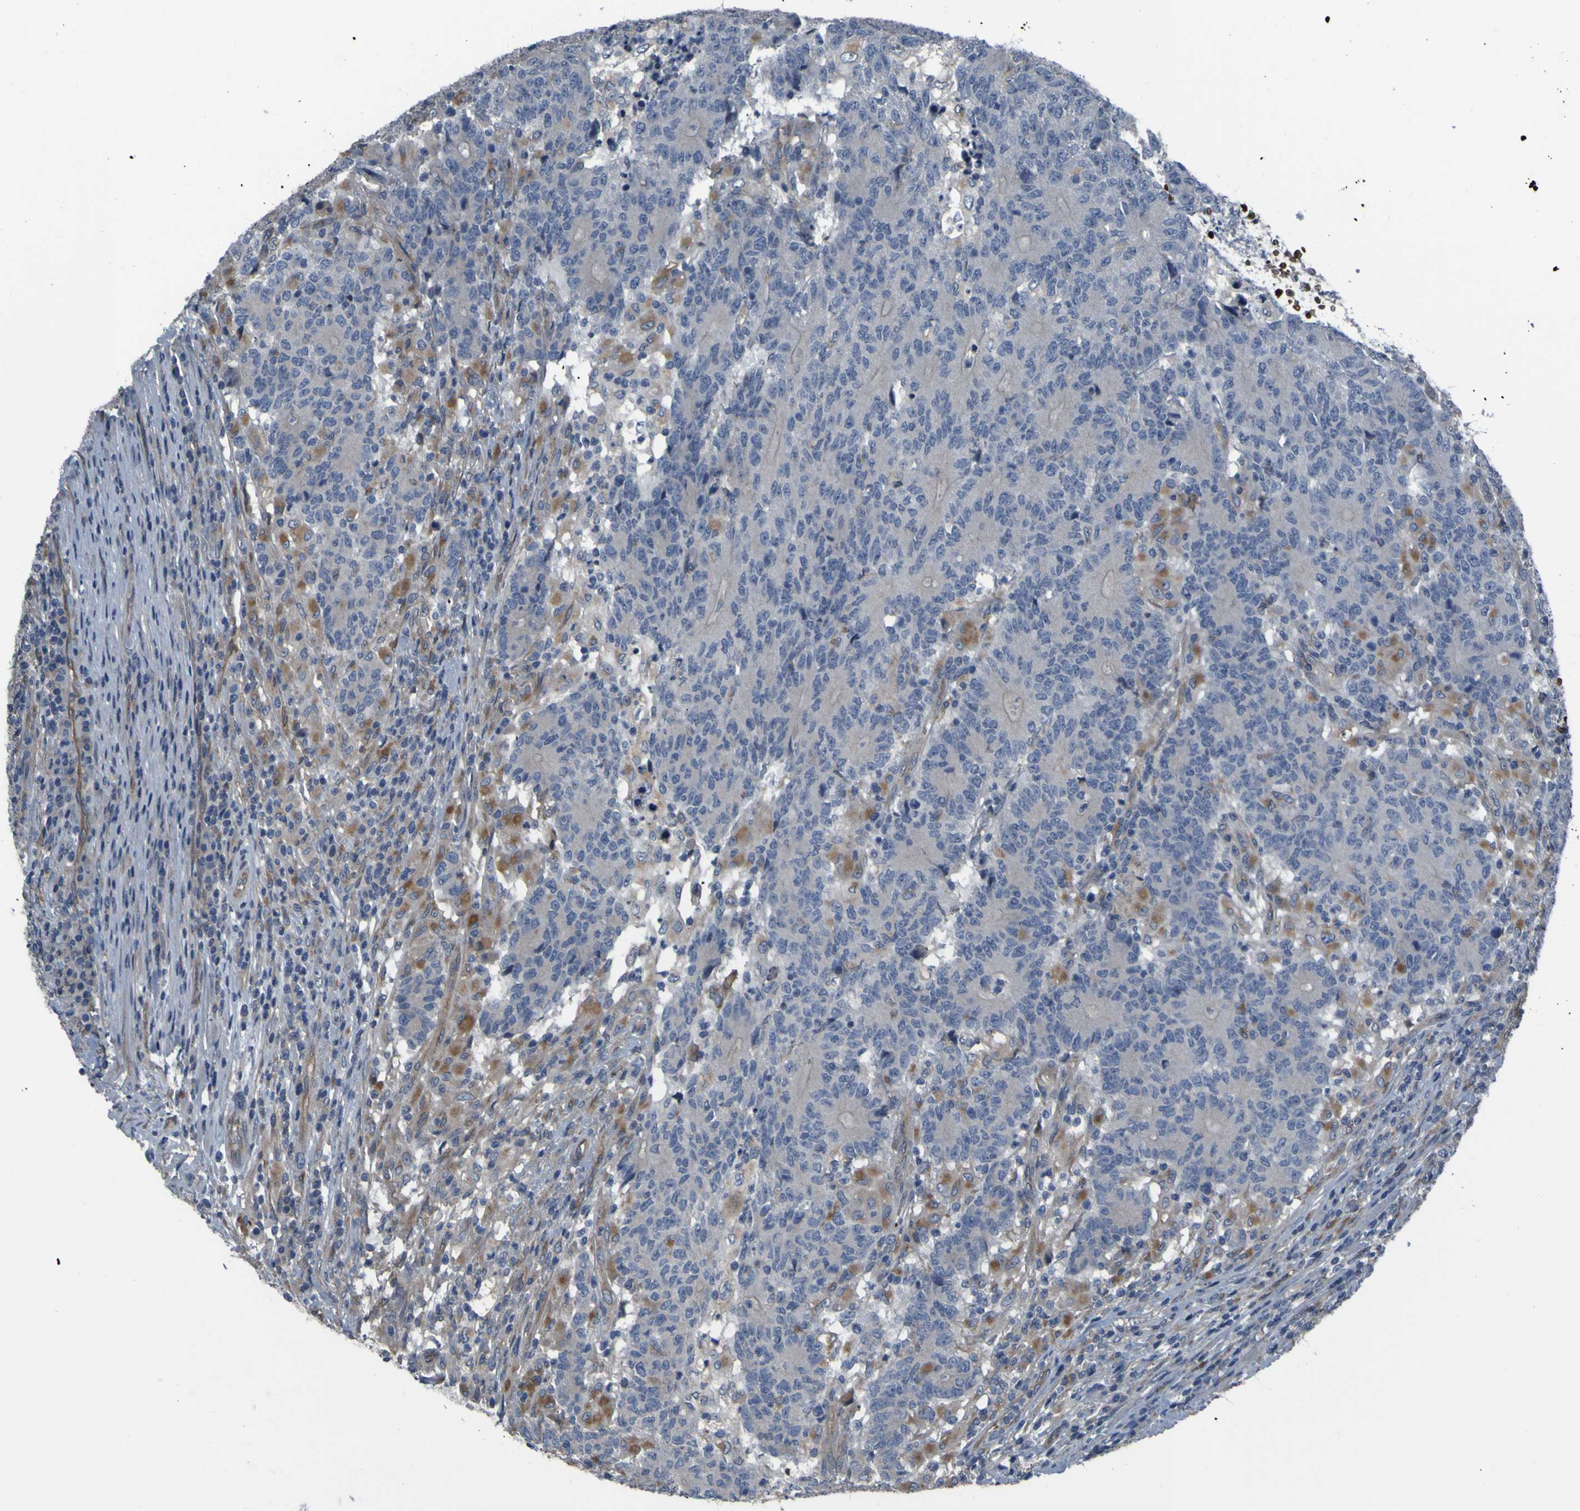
{"staining": {"intensity": "negative", "quantity": "none", "location": "none"}, "tissue": "colorectal cancer", "cell_type": "Tumor cells", "image_type": "cancer", "snomed": [{"axis": "morphology", "description": "Normal tissue, NOS"}, {"axis": "morphology", "description": "Adenocarcinoma, NOS"}, {"axis": "topography", "description": "Colon"}], "caption": "Tumor cells show no significant staining in colorectal cancer (adenocarcinoma).", "gene": "GRAMD1A", "patient": {"sex": "female", "age": 75}}